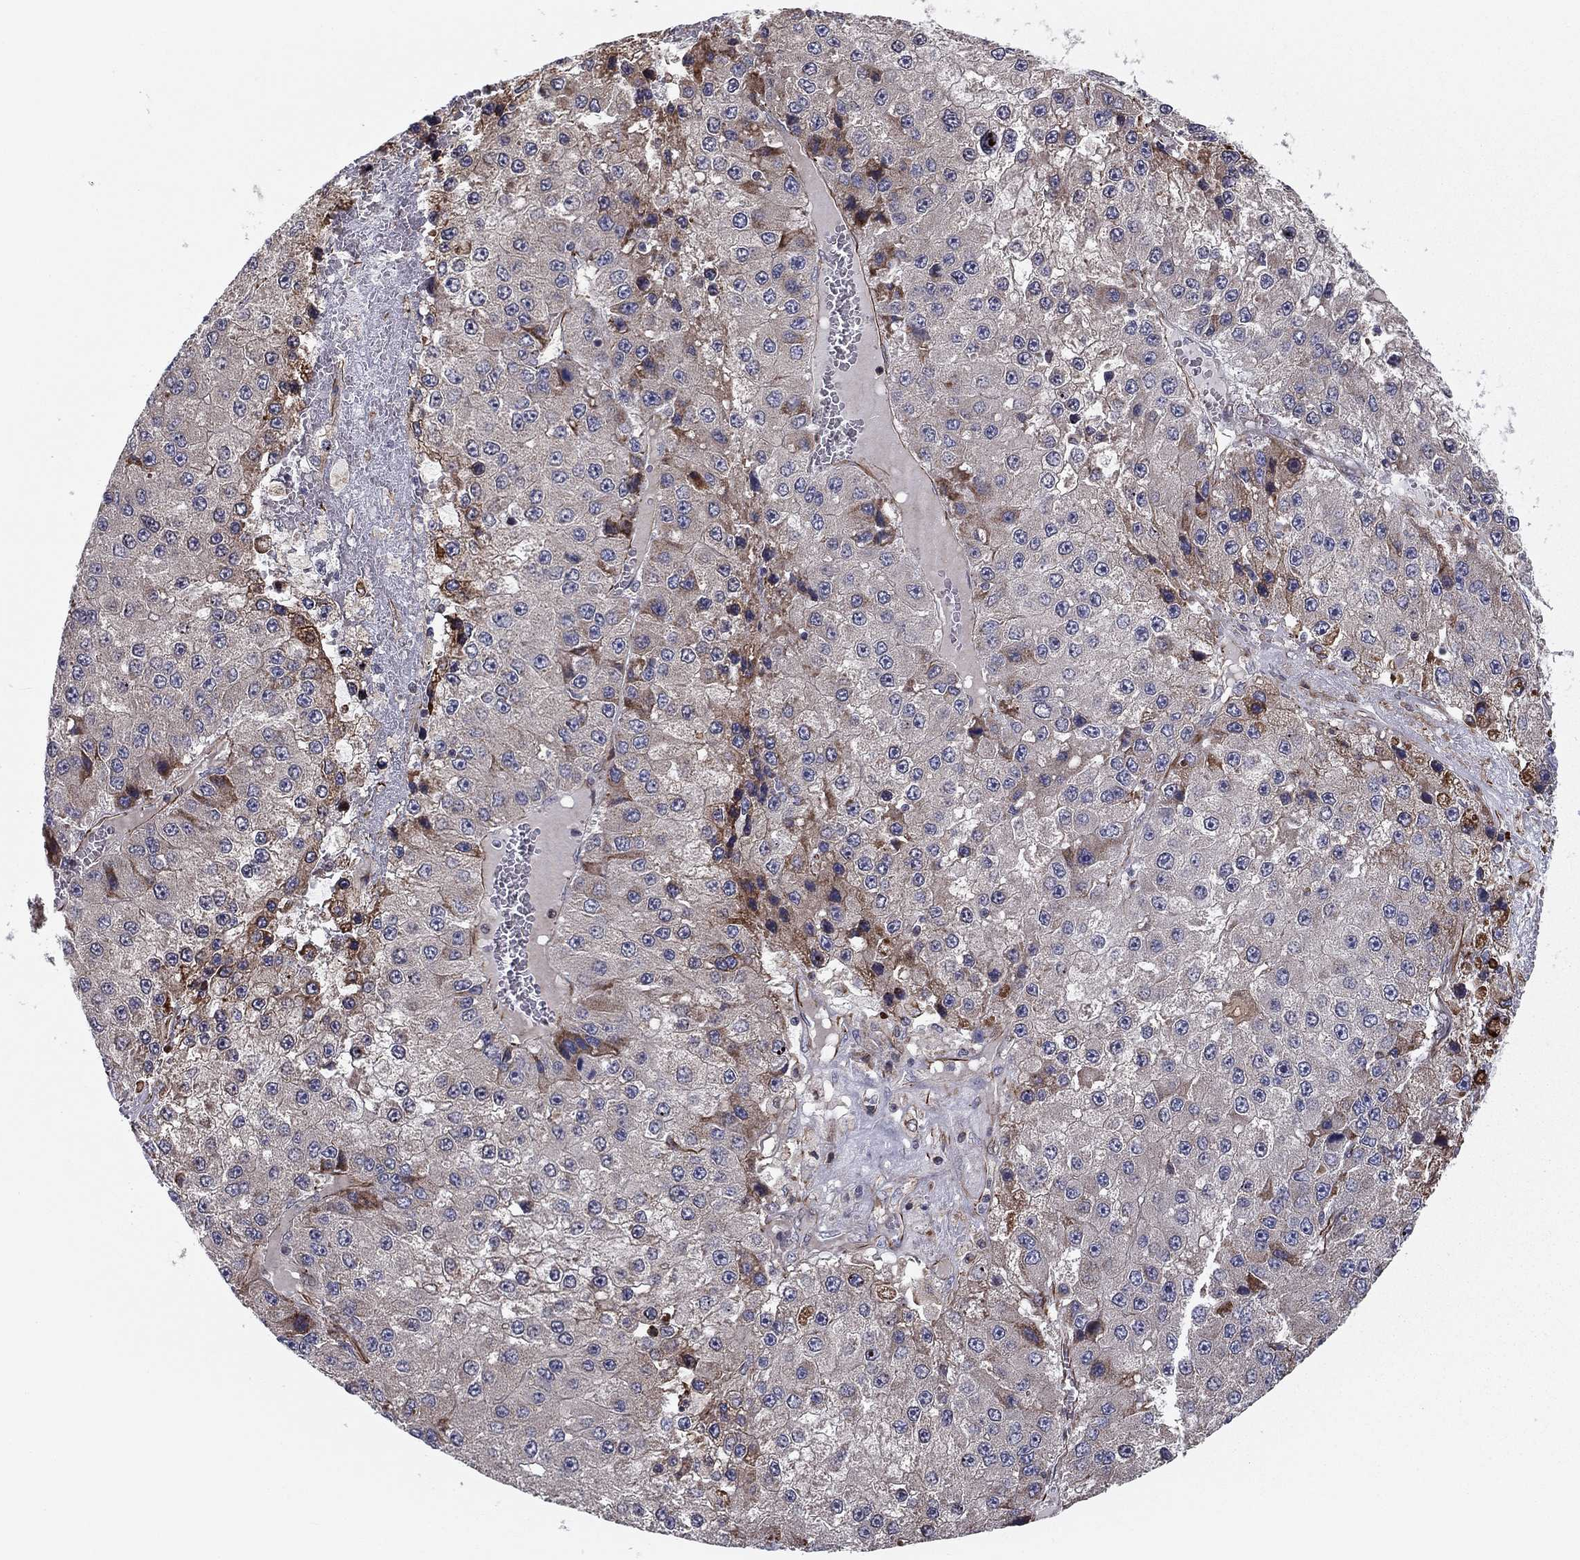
{"staining": {"intensity": "moderate", "quantity": "<25%", "location": "cytoplasmic/membranous"}, "tissue": "liver cancer", "cell_type": "Tumor cells", "image_type": "cancer", "snomed": [{"axis": "morphology", "description": "Carcinoma, Hepatocellular, NOS"}, {"axis": "topography", "description": "Liver"}], "caption": "The immunohistochemical stain labels moderate cytoplasmic/membranous staining in tumor cells of hepatocellular carcinoma (liver) tissue.", "gene": "CLSTN1", "patient": {"sex": "female", "age": 73}}